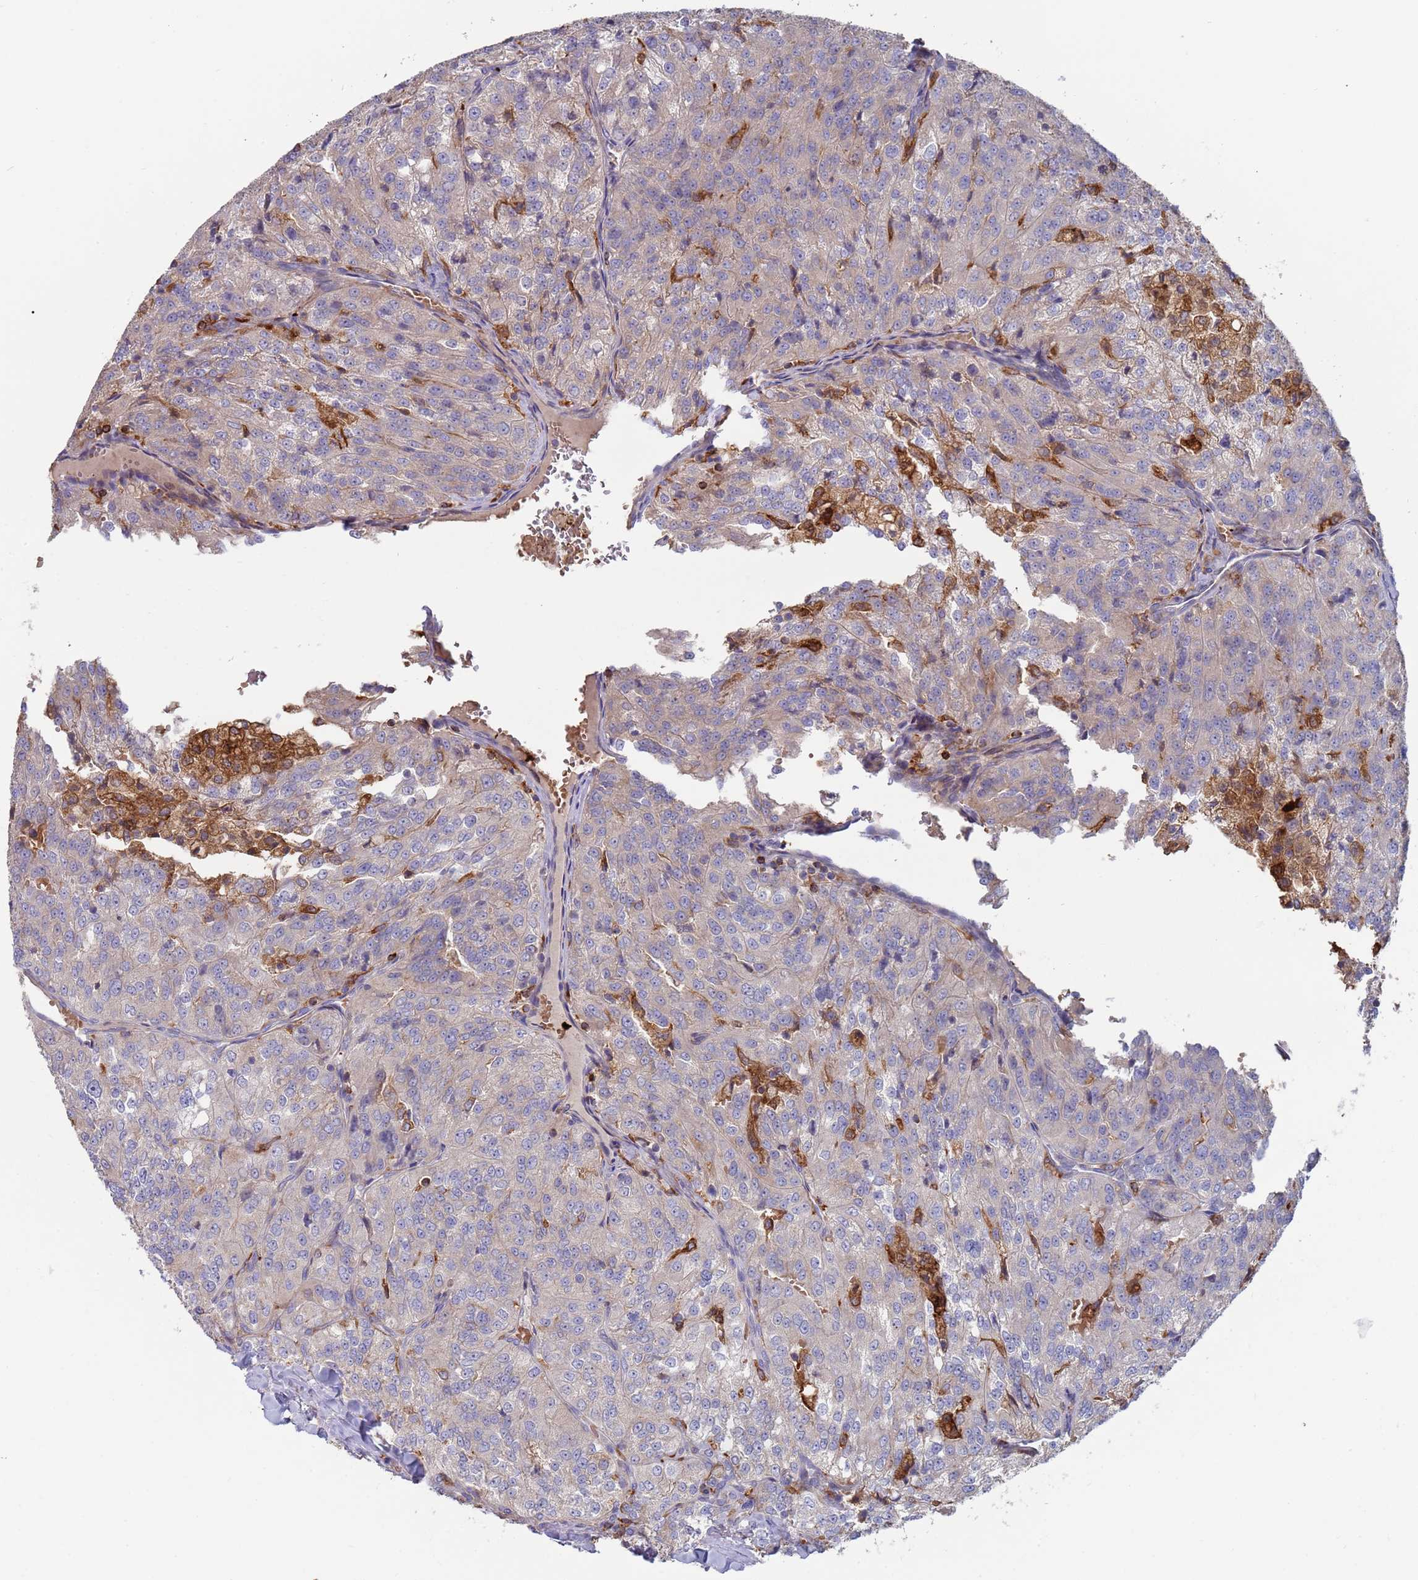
{"staining": {"intensity": "negative", "quantity": "none", "location": "none"}, "tissue": "renal cancer", "cell_type": "Tumor cells", "image_type": "cancer", "snomed": [{"axis": "morphology", "description": "Adenocarcinoma, NOS"}, {"axis": "topography", "description": "Kidney"}], "caption": "Adenocarcinoma (renal) was stained to show a protein in brown. There is no significant staining in tumor cells.", "gene": "MALRD1", "patient": {"sex": "female", "age": 63}}